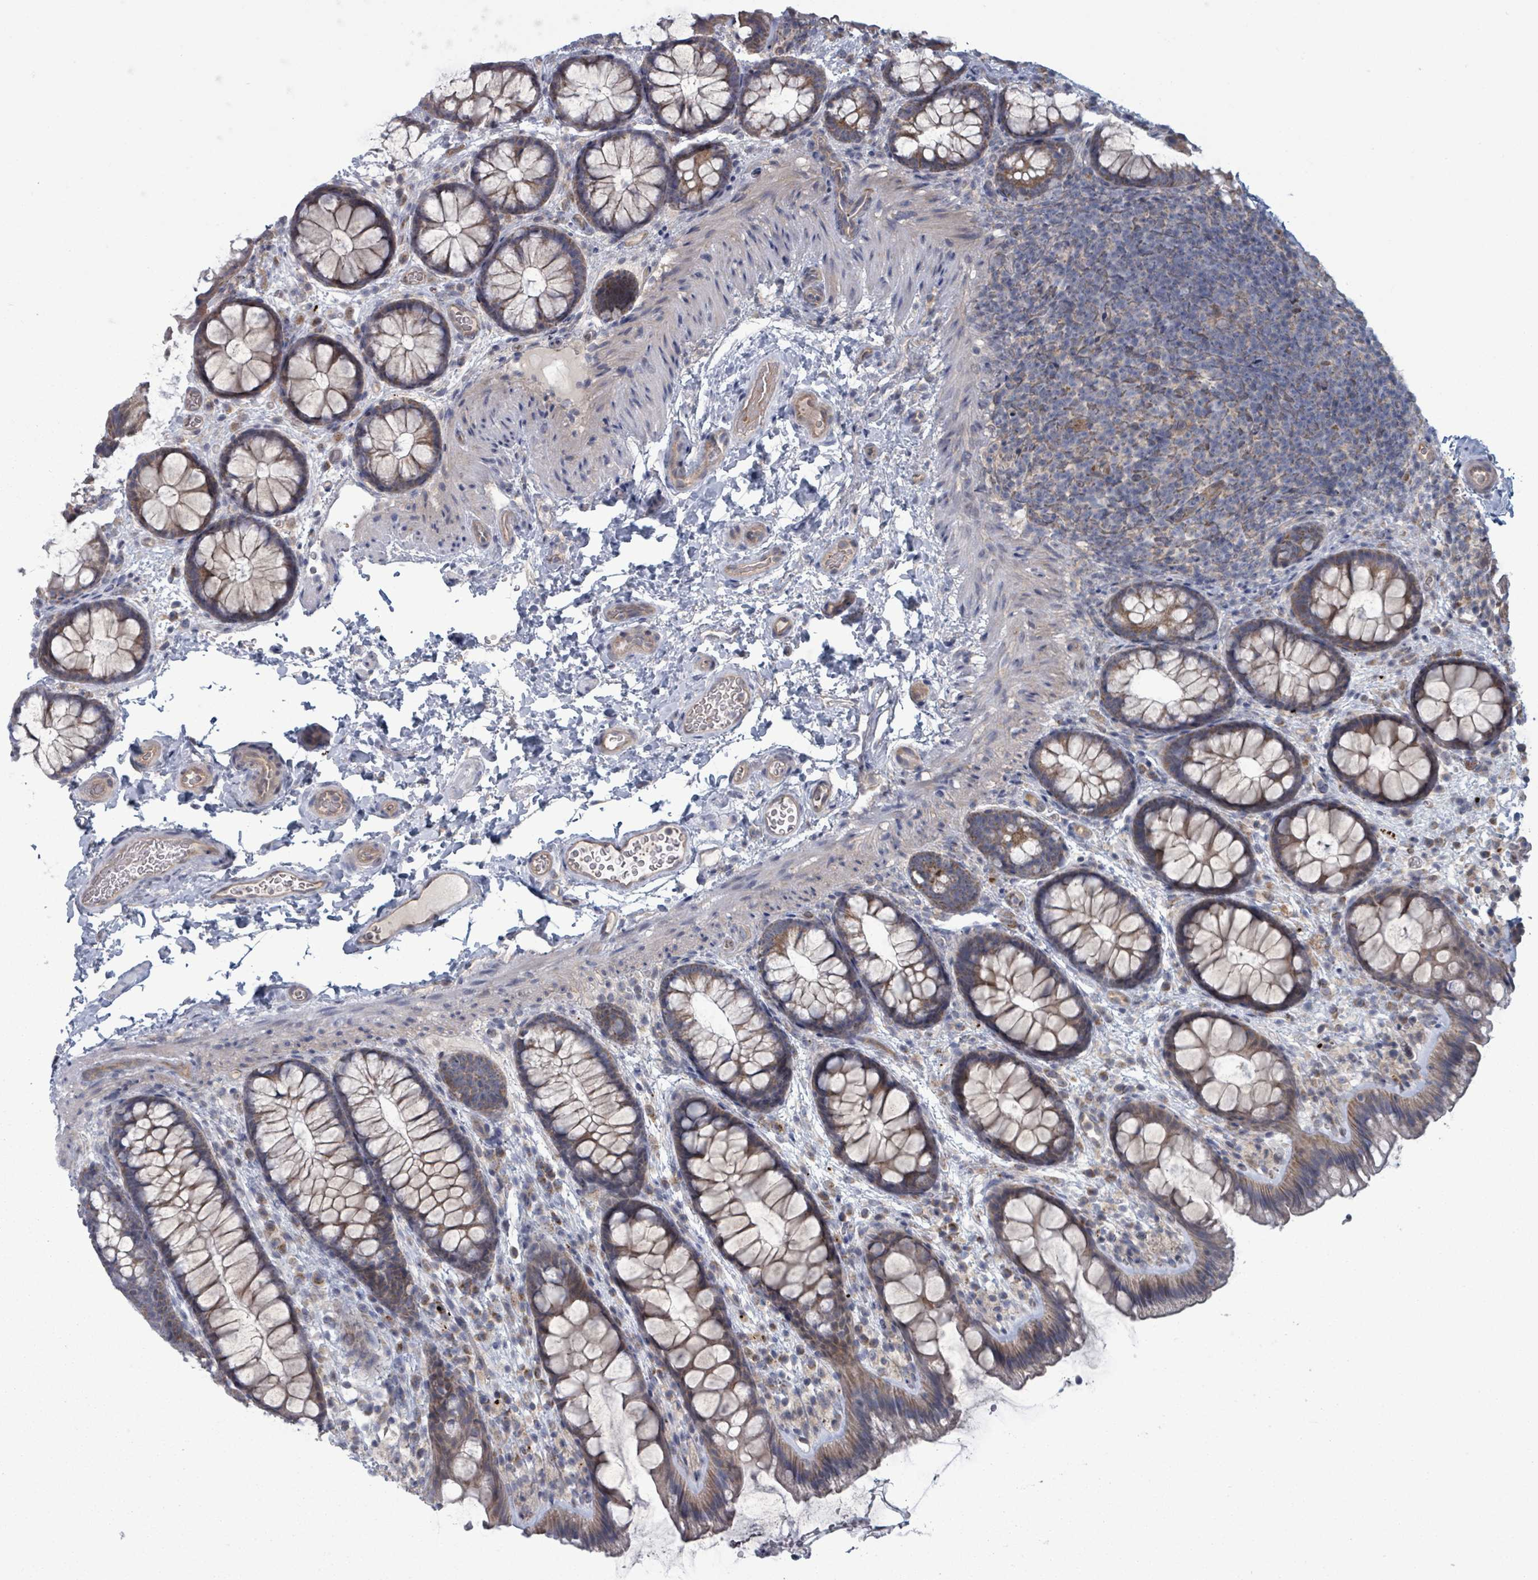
{"staining": {"intensity": "weak", "quantity": ">75%", "location": "cytoplasmic/membranous"}, "tissue": "colon", "cell_type": "Endothelial cells", "image_type": "normal", "snomed": [{"axis": "morphology", "description": "Normal tissue, NOS"}, {"axis": "topography", "description": "Colon"}], "caption": "The histopathology image exhibits staining of normal colon, revealing weak cytoplasmic/membranous protein expression (brown color) within endothelial cells. (Stains: DAB (3,3'-diaminobenzidine) in brown, nuclei in blue, Microscopy: brightfield microscopy at high magnification).", "gene": "FKBP1A", "patient": {"sex": "male", "age": 46}}